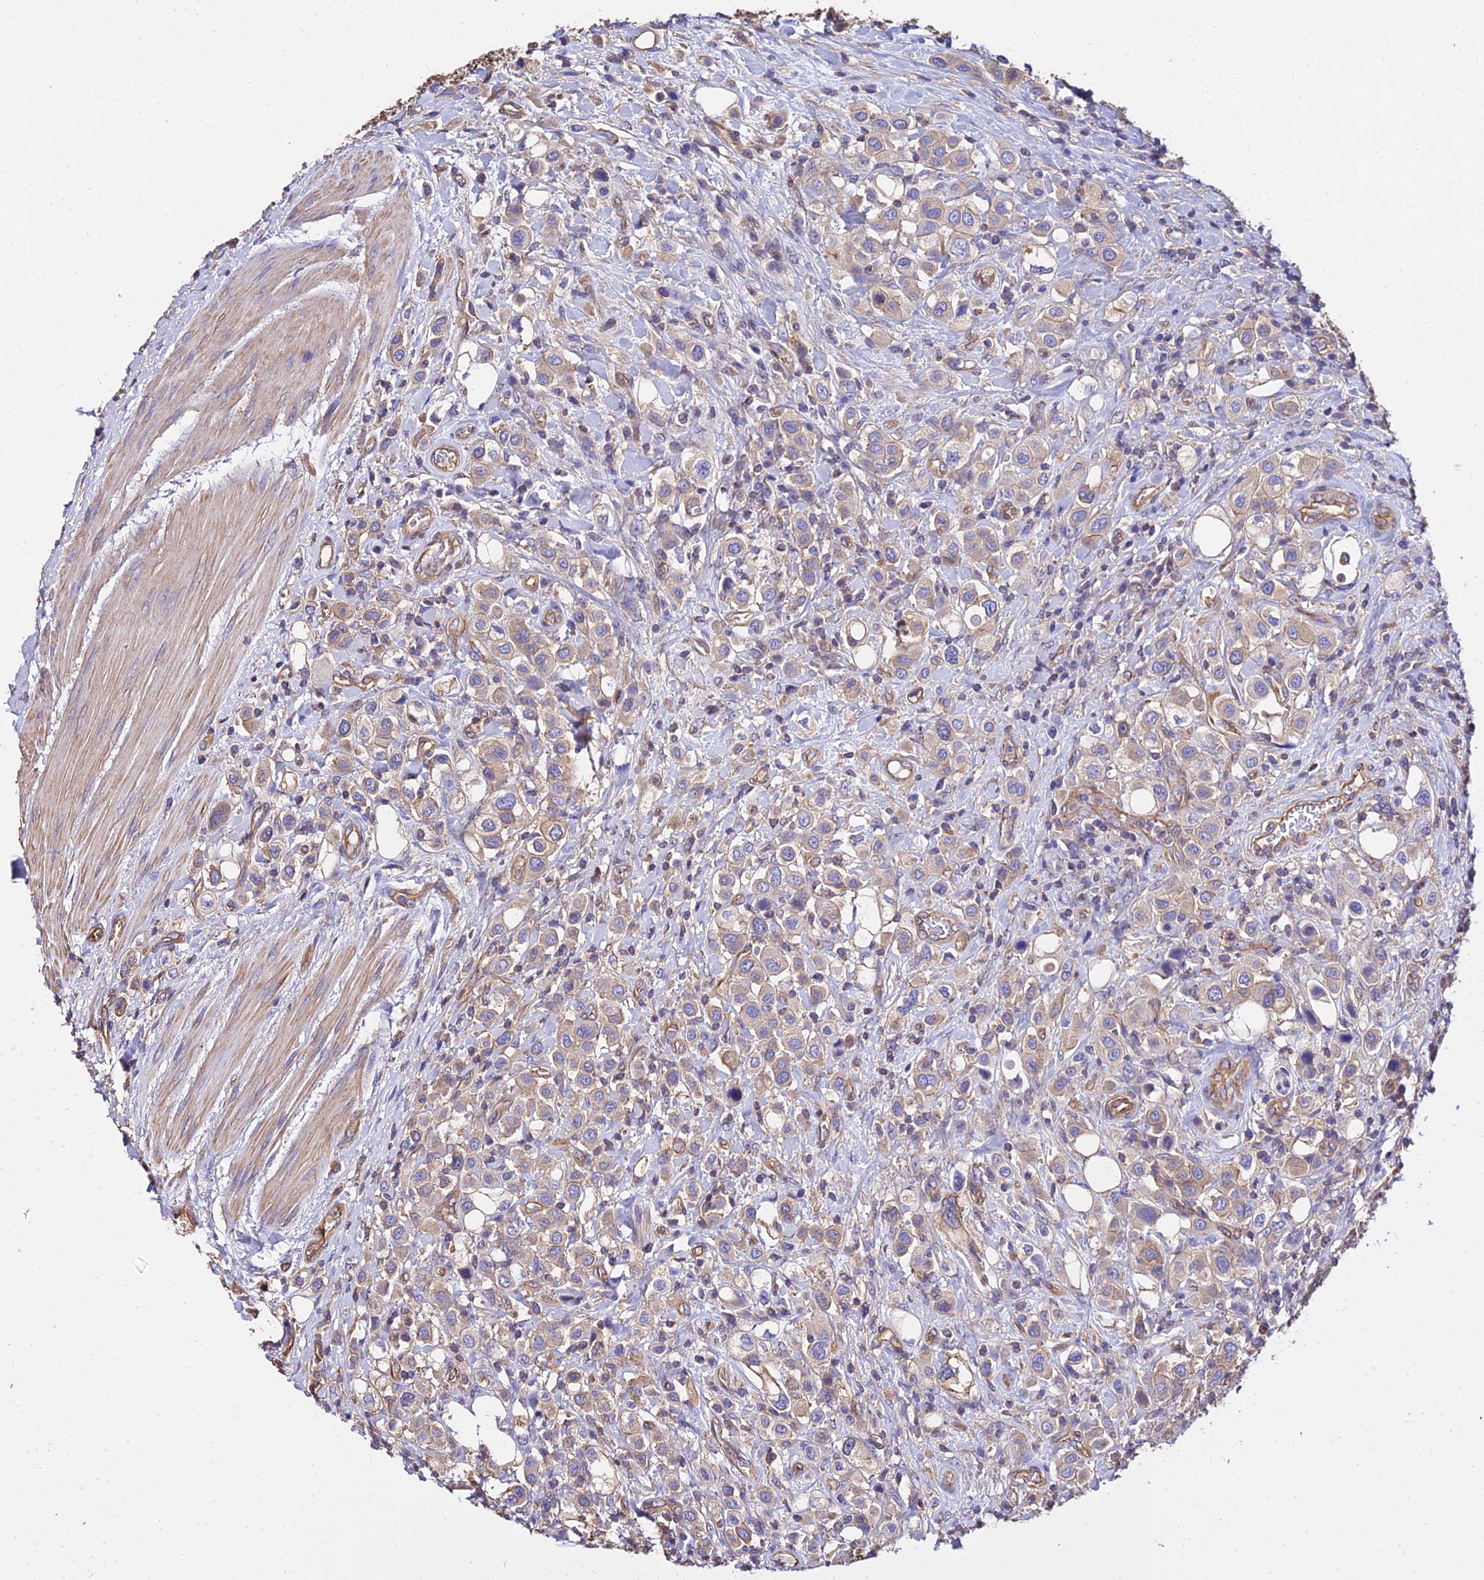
{"staining": {"intensity": "weak", "quantity": "25%-75%", "location": "cytoplasmic/membranous"}, "tissue": "urothelial cancer", "cell_type": "Tumor cells", "image_type": "cancer", "snomed": [{"axis": "morphology", "description": "Urothelial carcinoma, High grade"}, {"axis": "topography", "description": "Urinary bladder"}], "caption": "Protein positivity by IHC exhibits weak cytoplasmic/membranous expression in approximately 25%-75% of tumor cells in urothelial cancer. The protein is stained brown, and the nuclei are stained in blue (DAB (3,3'-diaminobenzidine) IHC with brightfield microscopy, high magnification).", "gene": "CALM2", "patient": {"sex": "male", "age": 50}}